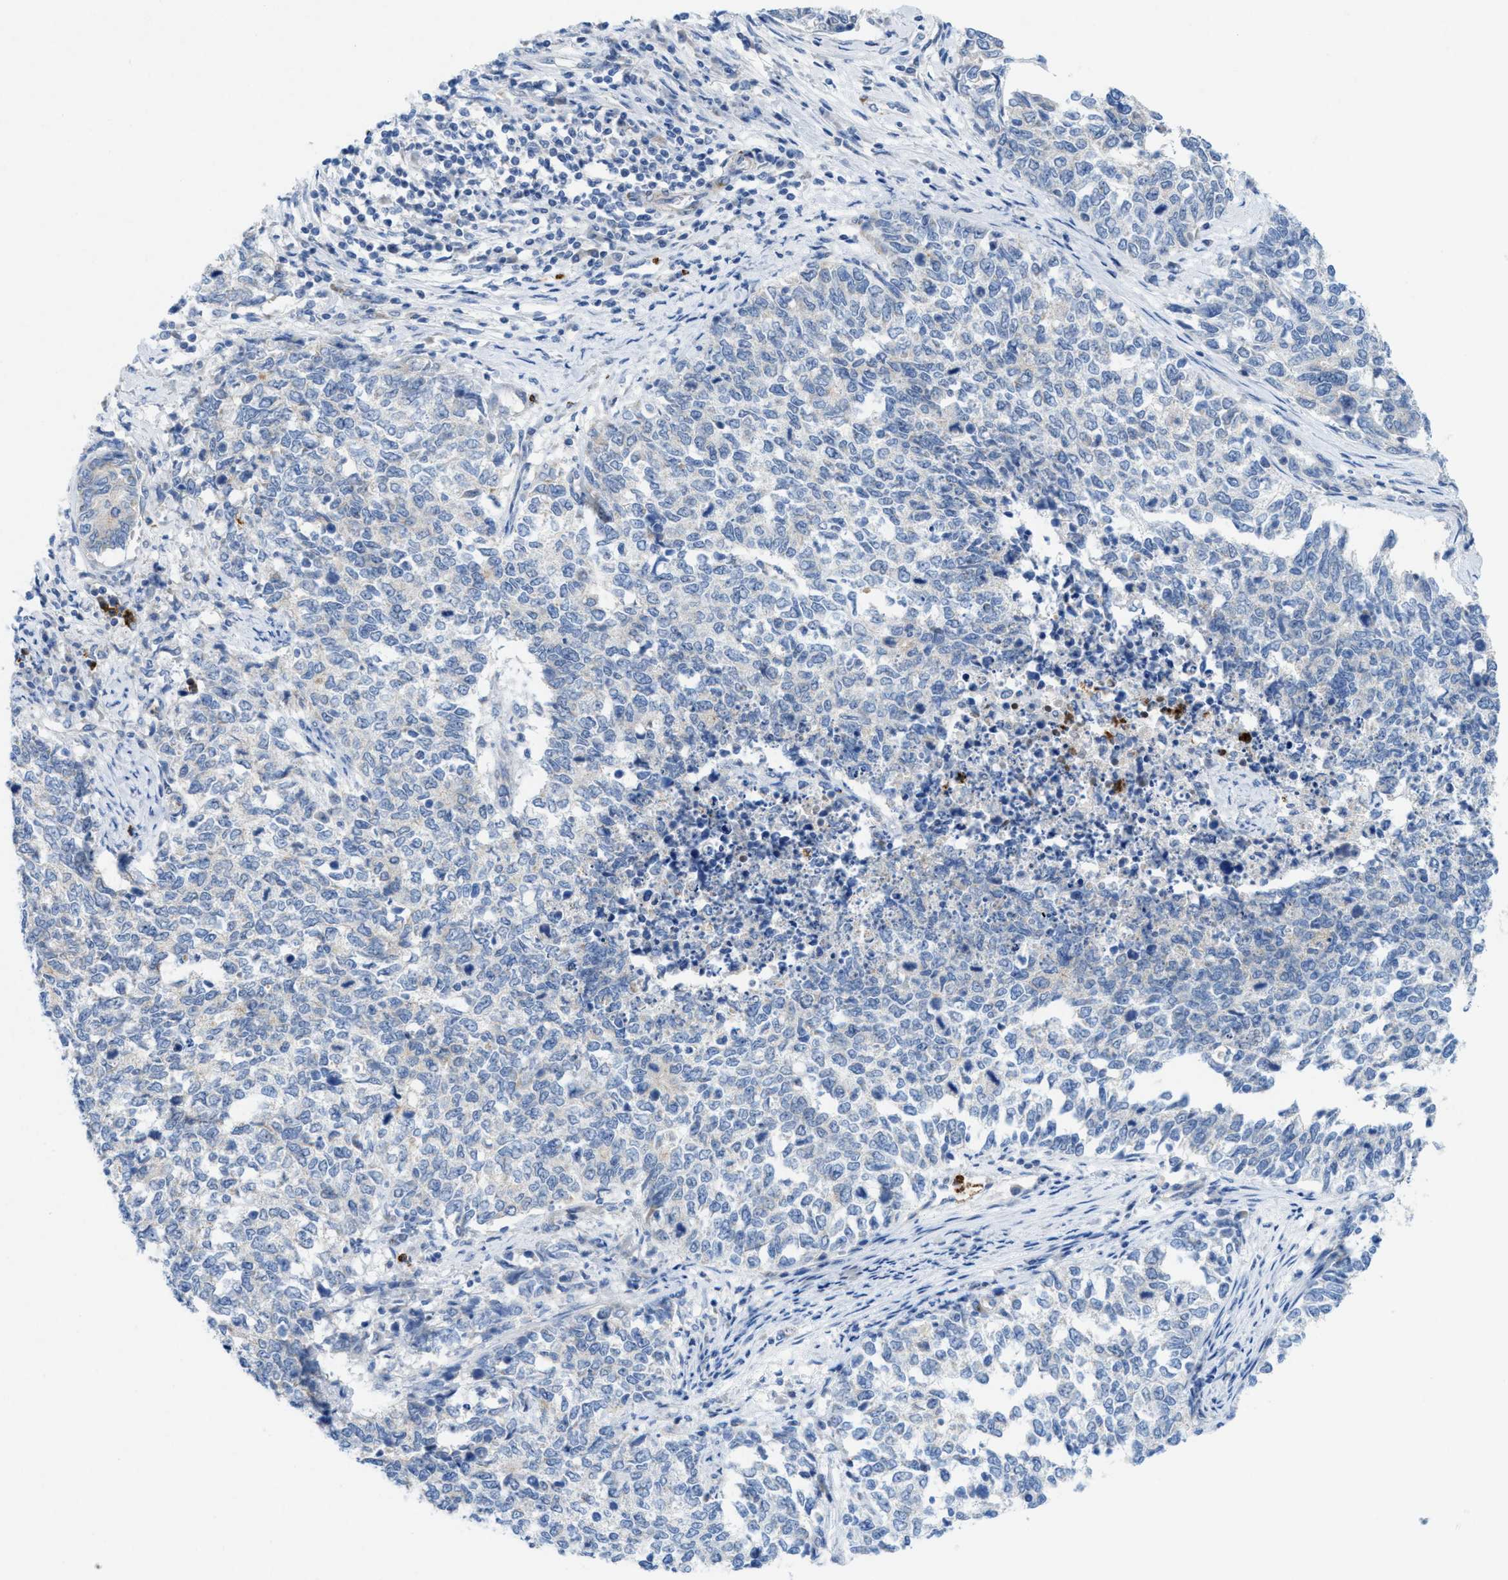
{"staining": {"intensity": "negative", "quantity": "none", "location": "none"}, "tissue": "cervical cancer", "cell_type": "Tumor cells", "image_type": "cancer", "snomed": [{"axis": "morphology", "description": "Squamous cell carcinoma, NOS"}, {"axis": "topography", "description": "Cervix"}], "caption": "Tumor cells show no significant protein expression in cervical cancer (squamous cell carcinoma).", "gene": "CMTM1", "patient": {"sex": "female", "age": 63}}